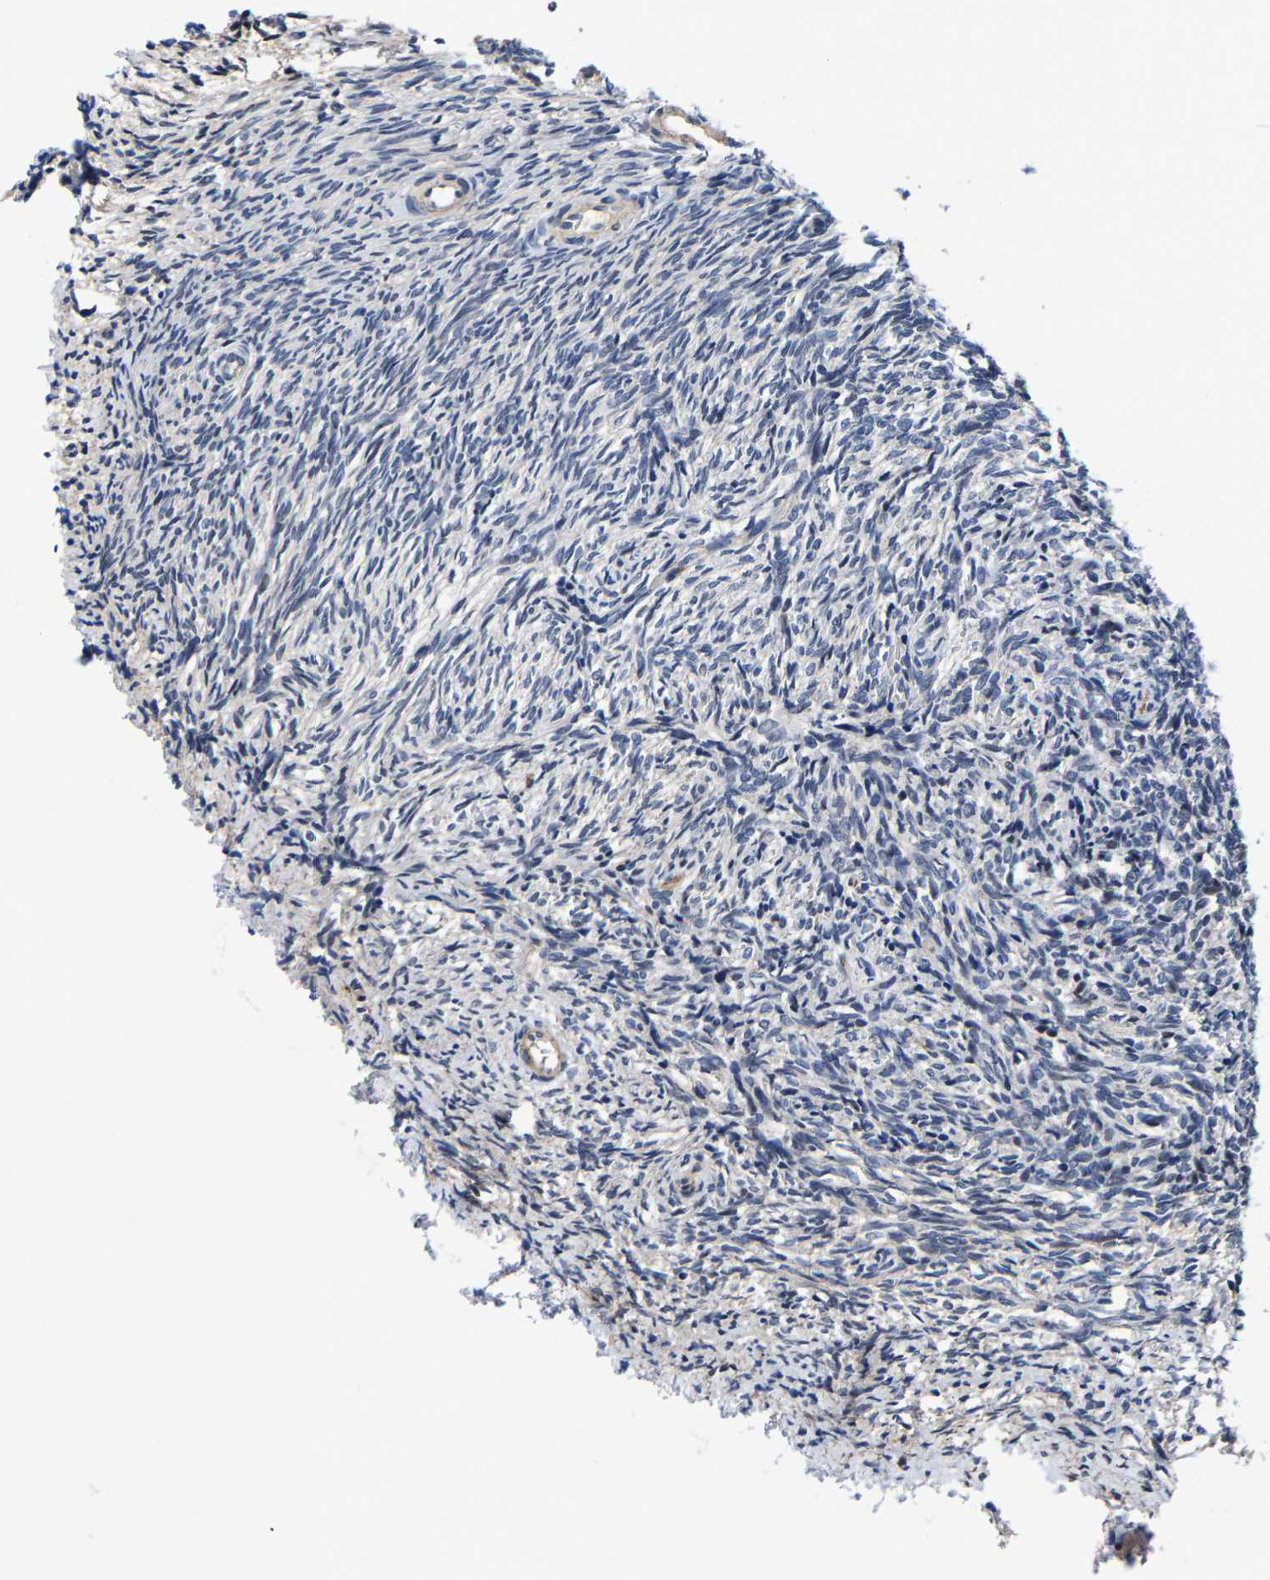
{"staining": {"intensity": "negative", "quantity": "none", "location": "none"}, "tissue": "ovary", "cell_type": "Ovarian stroma cells", "image_type": "normal", "snomed": [{"axis": "morphology", "description": "Normal tissue, NOS"}, {"axis": "topography", "description": "Ovary"}], "caption": "IHC of normal ovary reveals no expression in ovarian stroma cells. (DAB (3,3'-diaminobenzidine) IHC with hematoxylin counter stain).", "gene": "SLC12A2", "patient": {"sex": "female", "age": 41}}